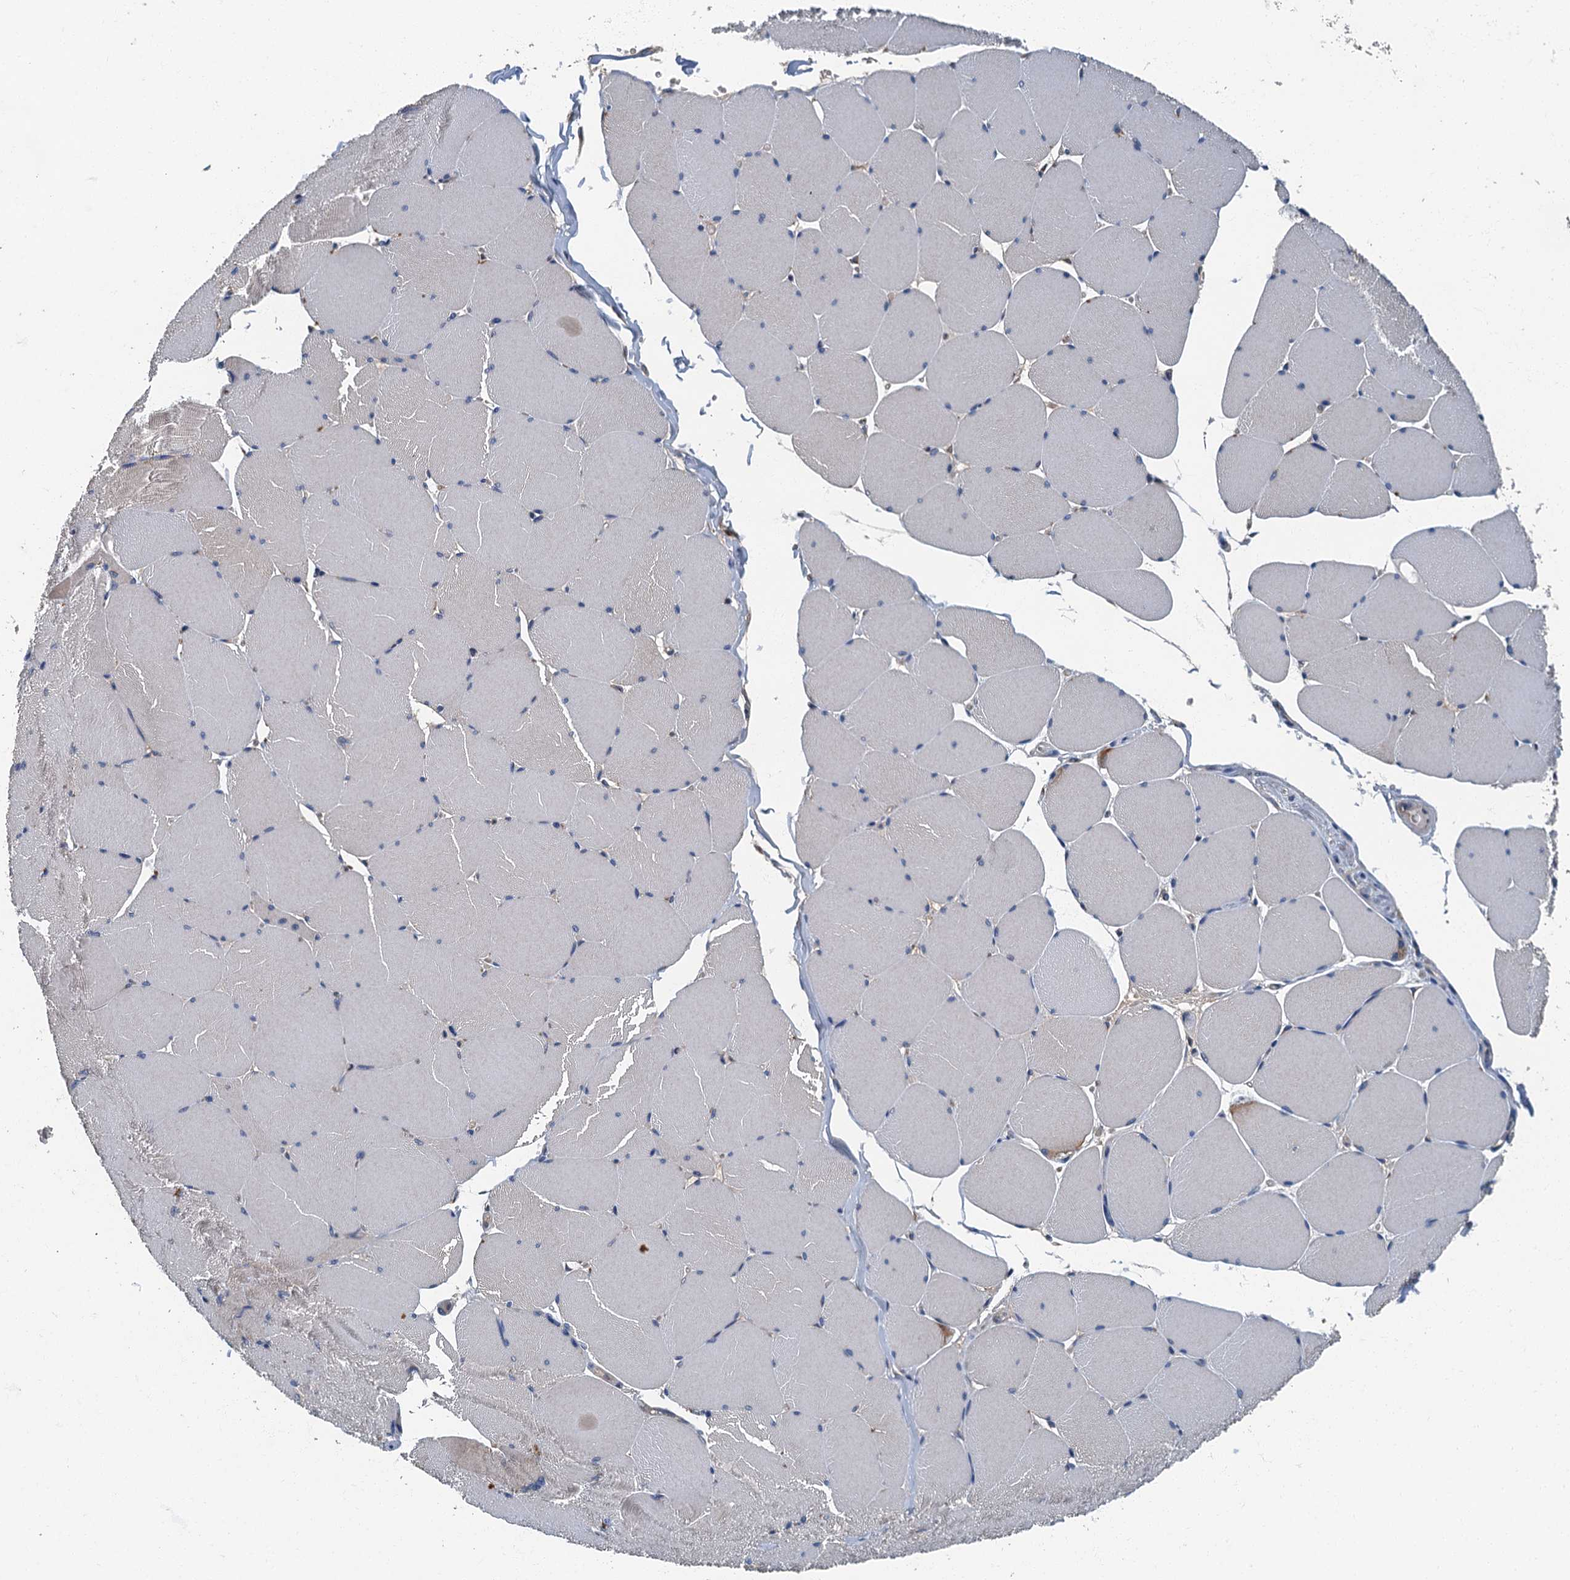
{"staining": {"intensity": "negative", "quantity": "none", "location": "none"}, "tissue": "skeletal muscle", "cell_type": "Myocytes", "image_type": "normal", "snomed": [{"axis": "morphology", "description": "Normal tissue, NOS"}, {"axis": "topography", "description": "Skeletal muscle"}, {"axis": "topography", "description": "Head-Neck"}], "caption": "There is no significant staining in myocytes of skeletal muscle. Brightfield microscopy of immunohistochemistry (IHC) stained with DAB (brown) and hematoxylin (blue), captured at high magnification.", "gene": "DDX49", "patient": {"sex": "male", "age": 66}}